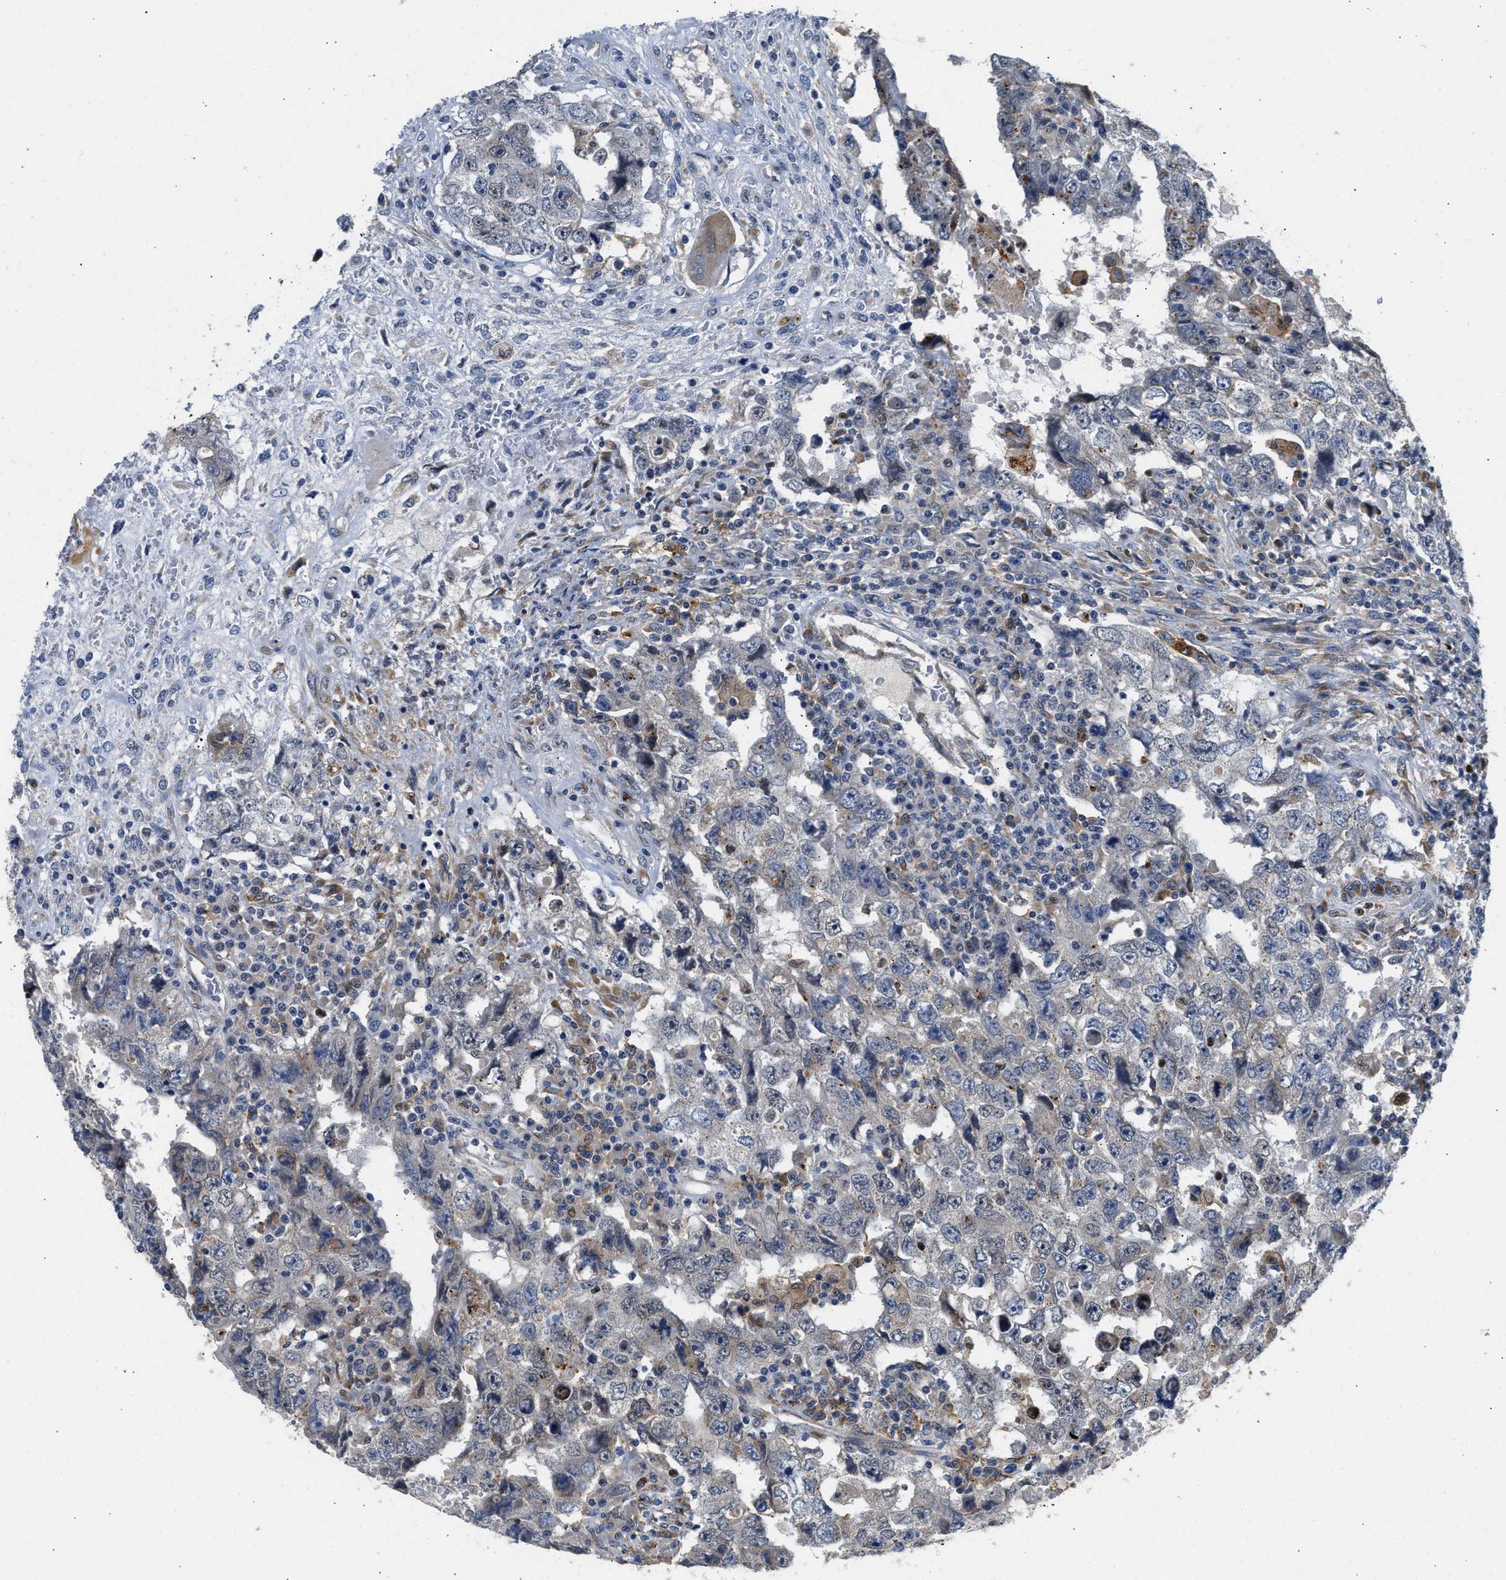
{"staining": {"intensity": "negative", "quantity": "none", "location": "none"}, "tissue": "testis cancer", "cell_type": "Tumor cells", "image_type": "cancer", "snomed": [{"axis": "morphology", "description": "Carcinoma, Embryonal, NOS"}, {"axis": "topography", "description": "Testis"}], "caption": "Image shows no significant protein expression in tumor cells of testis cancer (embryonal carcinoma).", "gene": "PPM1L", "patient": {"sex": "male", "age": 26}}